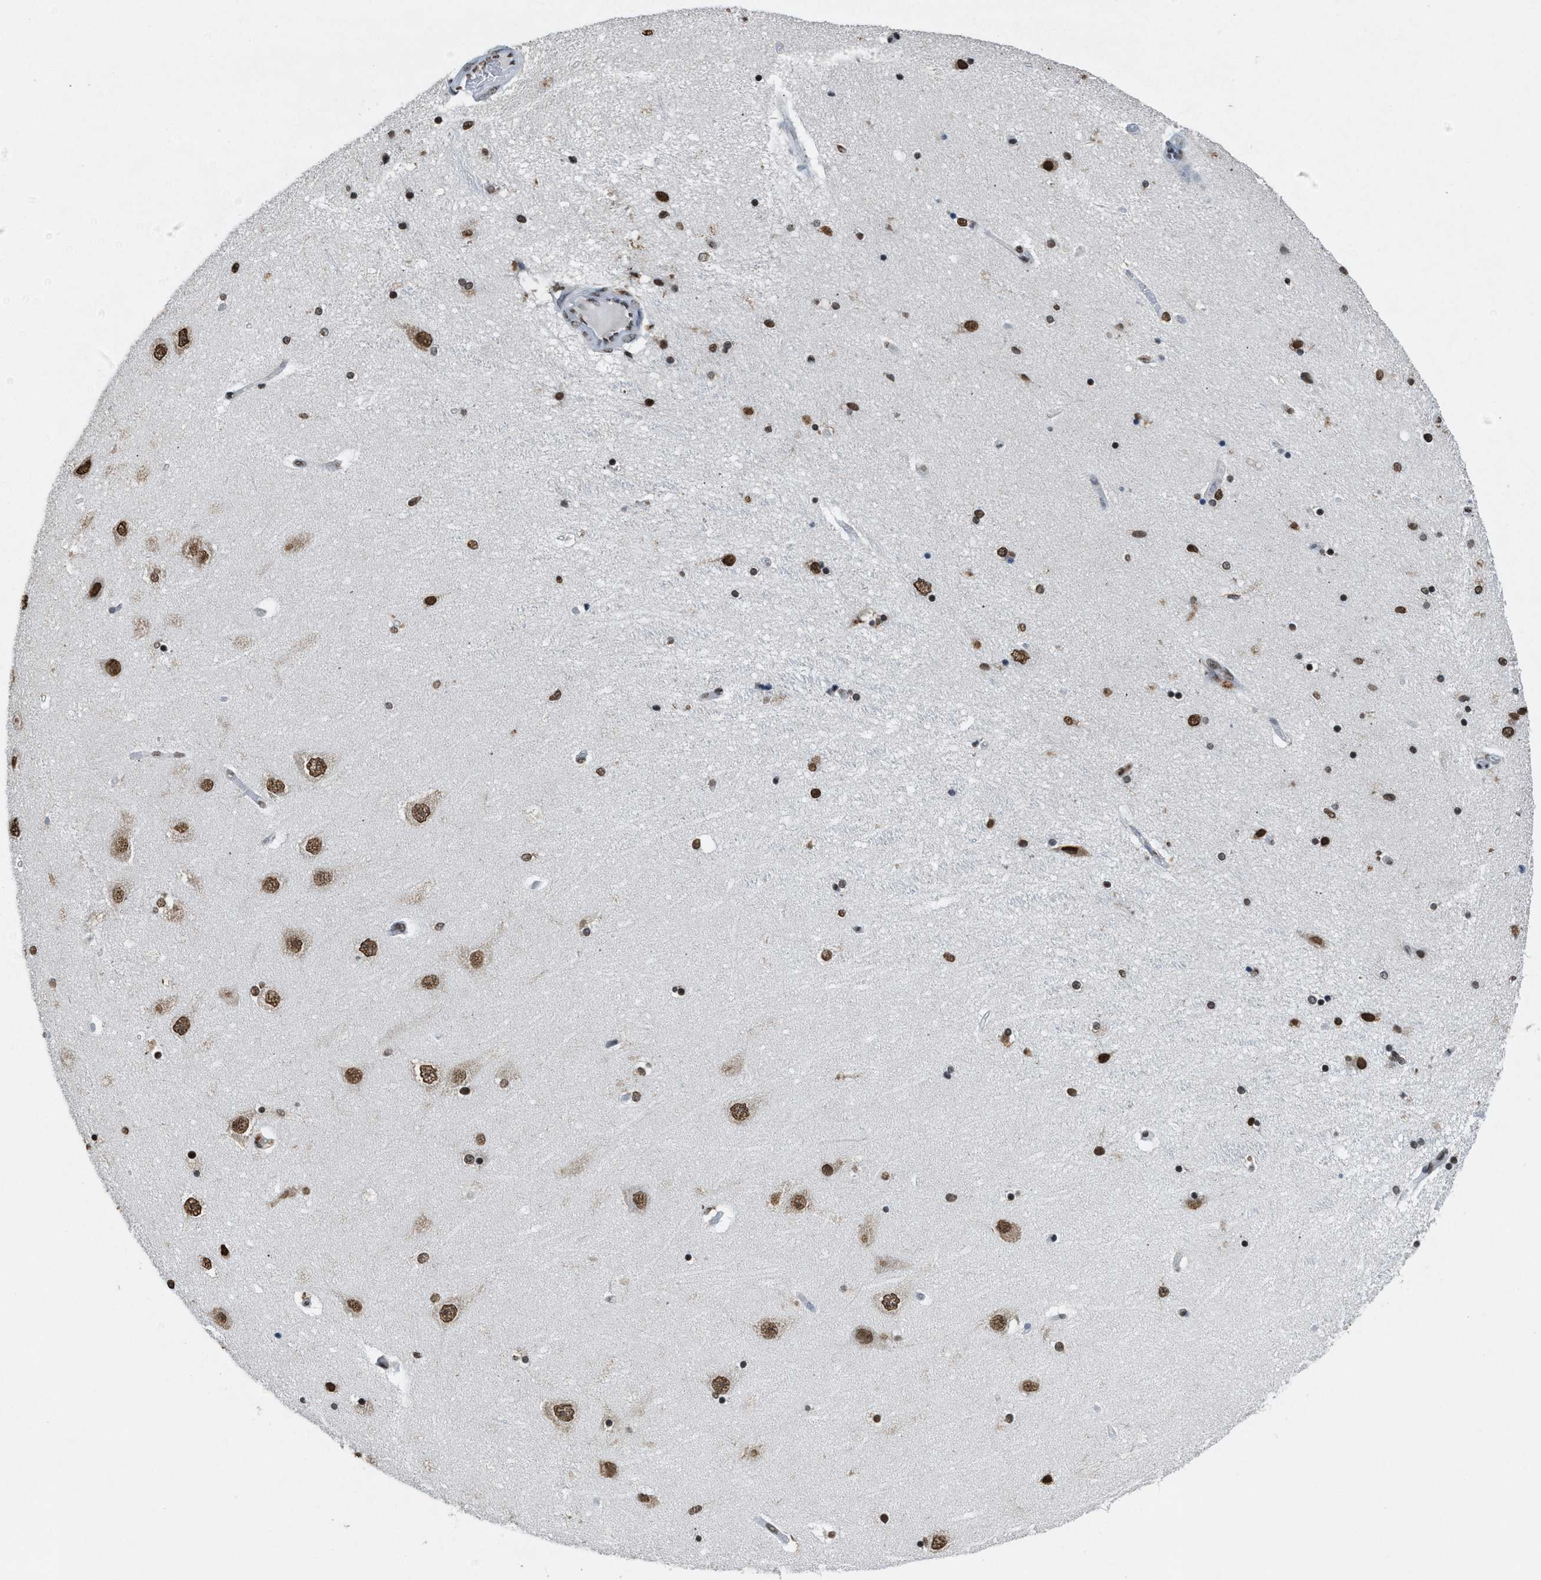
{"staining": {"intensity": "strong", "quantity": "25%-75%", "location": "nuclear"}, "tissue": "hippocampus", "cell_type": "Glial cells", "image_type": "normal", "snomed": [{"axis": "morphology", "description": "Normal tissue, NOS"}, {"axis": "topography", "description": "Hippocampus"}], "caption": "IHC staining of unremarkable hippocampus, which demonstrates high levels of strong nuclear positivity in approximately 25%-75% of glial cells indicating strong nuclear protein expression. The staining was performed using DAB (brown) for protein detection and nuclei were counterstained in hematoxylin (blue).", "gene": "NUP88", "patient": {"sex": "female", "age": 54}}